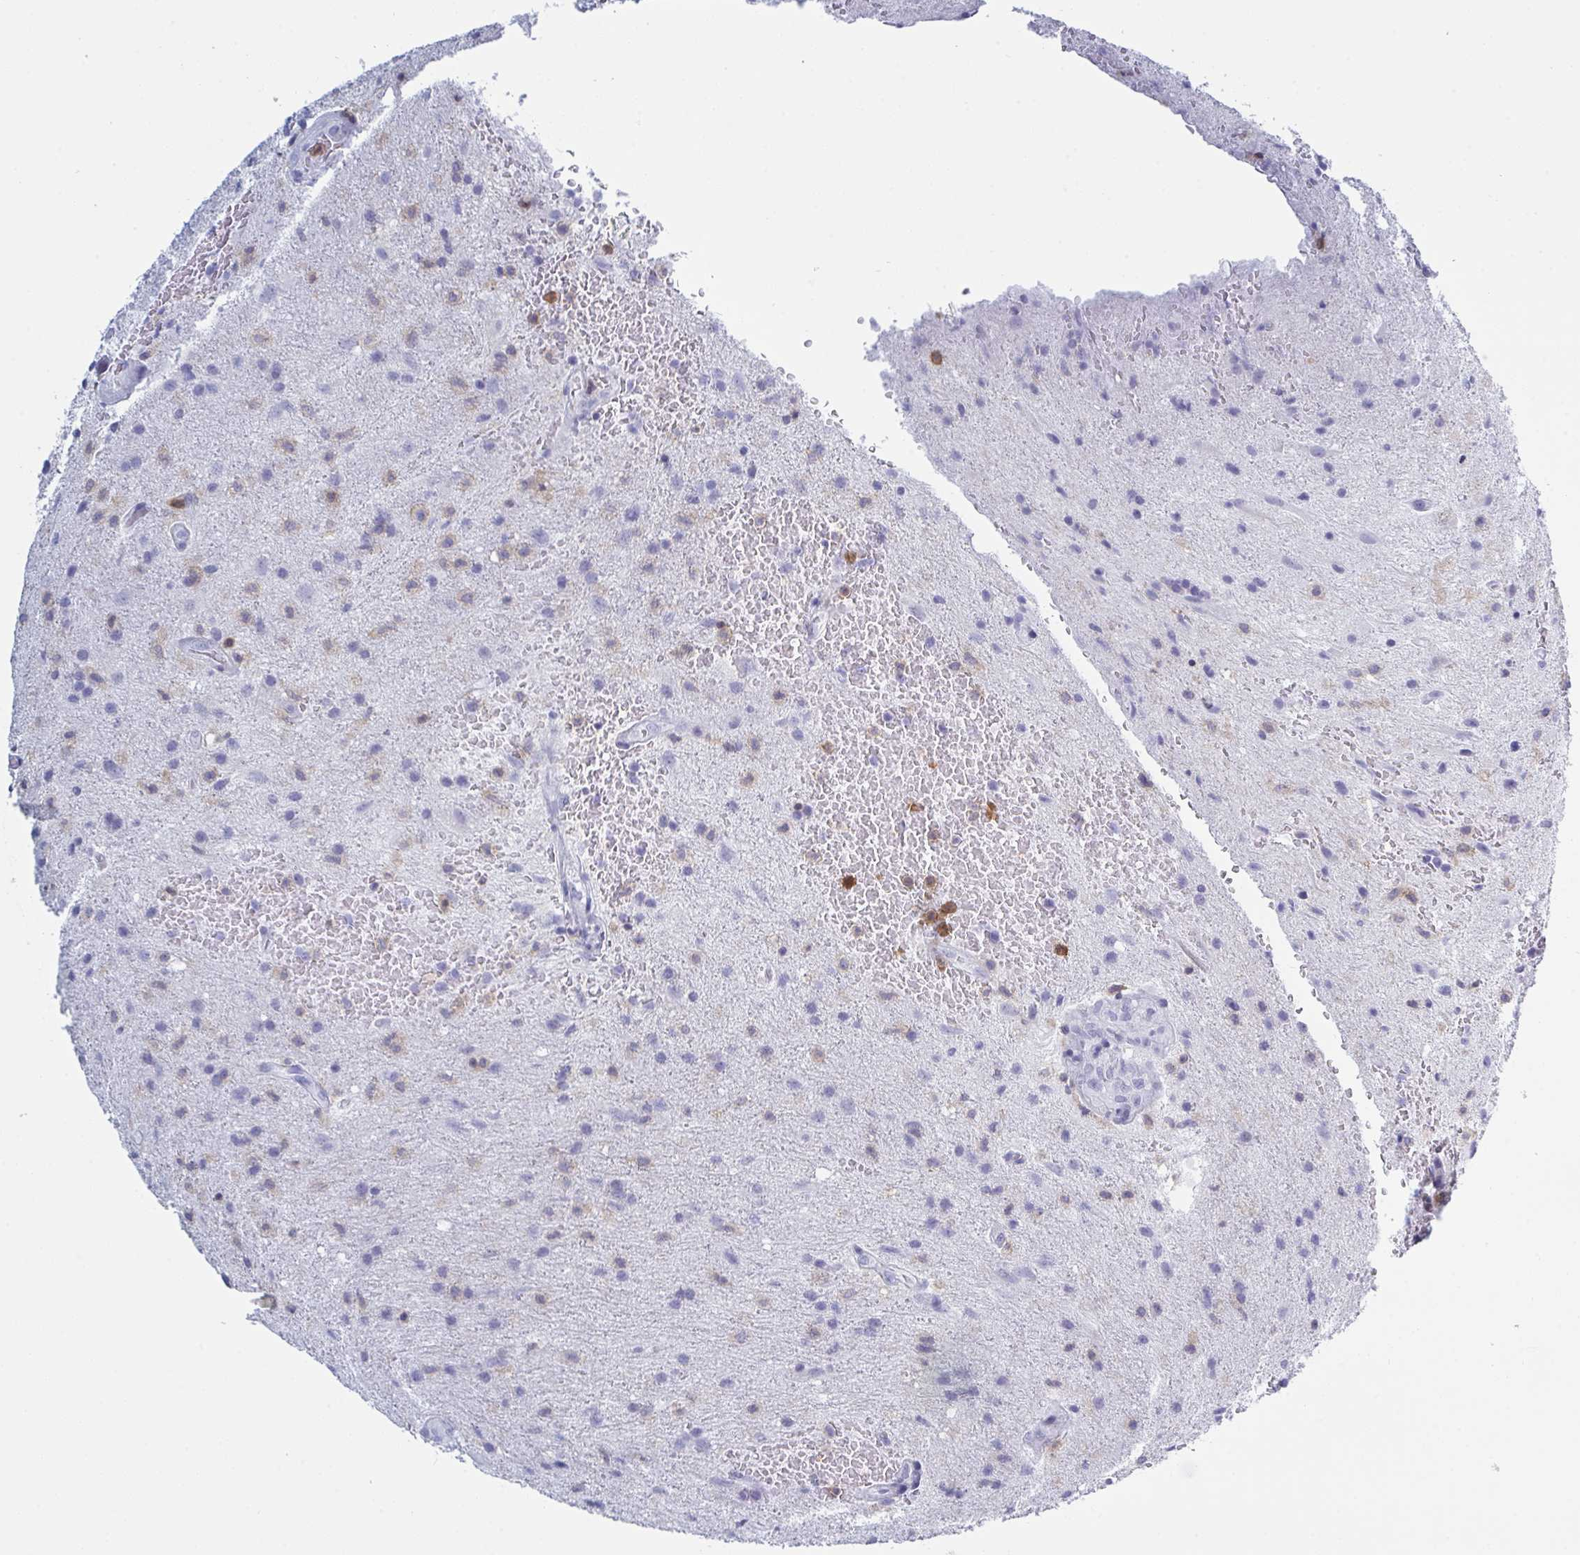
{"staining": {"intensity": "negative", "quantity": "none", "location": "none"}, "tissue": "glioma", "cell_type": "Tumor cells", "image_type": "cancer", "snomed": [{"axis": "morphology", "description": "Glioma, malignant, High grade"}, {"axis": "topography", "description": "Brain"}], "caption": "The micrograph shows no staining of tumor cells in glioma. Brightfield microscopy of immunohistochemistry stained with DAB (brown) and hematoxylin (blue), captured at high magnification.", "gene": "MYO1F", "patient": {"sex": "male", "age": 67}}